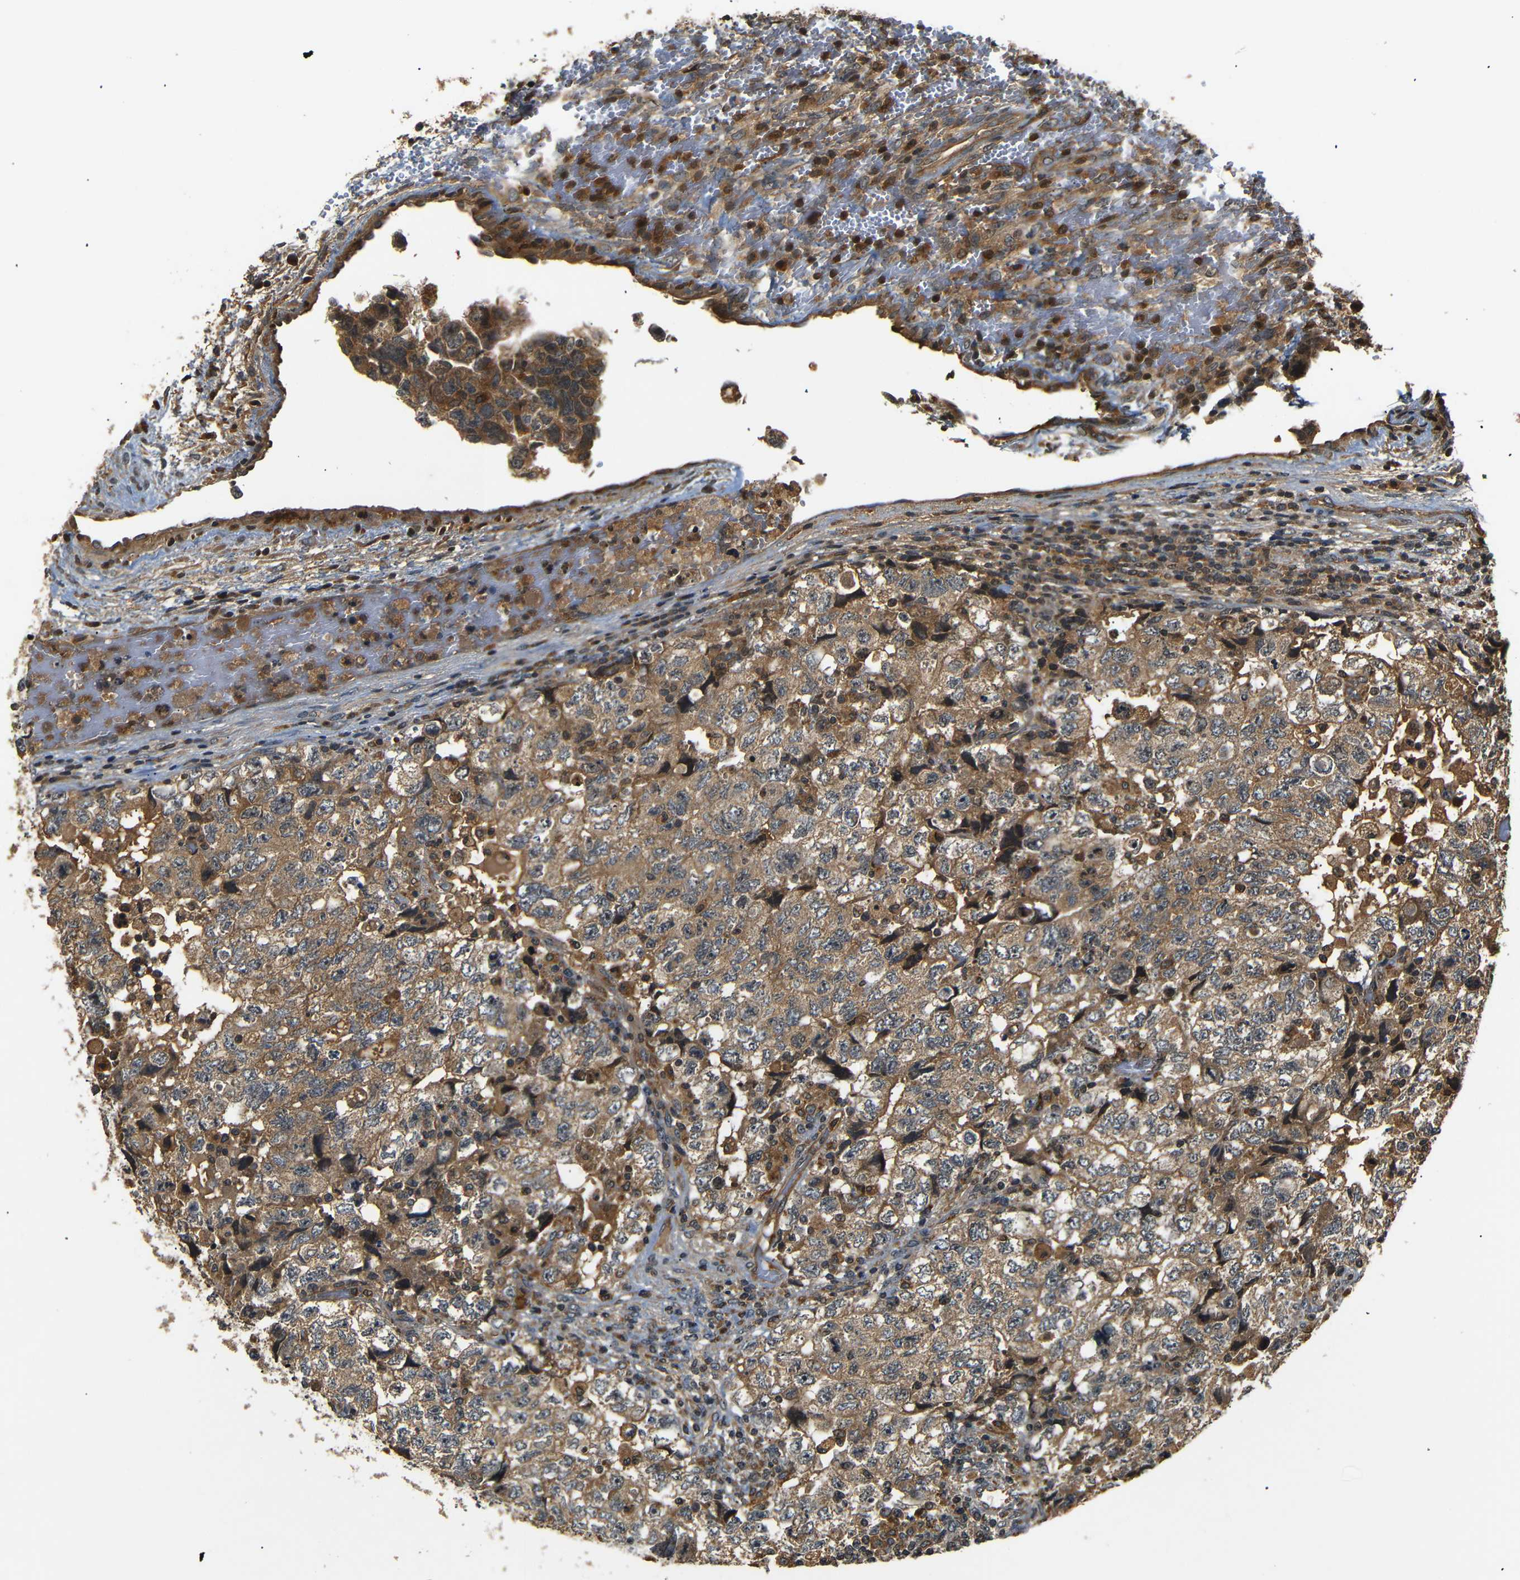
{"staining": {"intensity": "moderate", "quantity": ">75%", "location": "cytoplasmic/membranous"}, "tissue": "testis cancer", "cell_type": "Tumor cells", "image_type": "cancer", "snomed": [{"axis": "morphology", "description": "Carcinoma, Embryonal, NOS"}, {"axis": "topography", "description": "Testis"}], "caption": "Immunohistochemistry photomicrograph of neoplastic tissue: embryonal carcinoma (testis) stained using immunohistochemistry (IHC) demonstrates medium levels of moderate protein expression localized specifically in the cytoplasmic/membranous of tumor cells, appearing as a cytoplasmic/membranous brown color.", "gene": "TANK", "patient": {"sex": "male", "age": 36}}